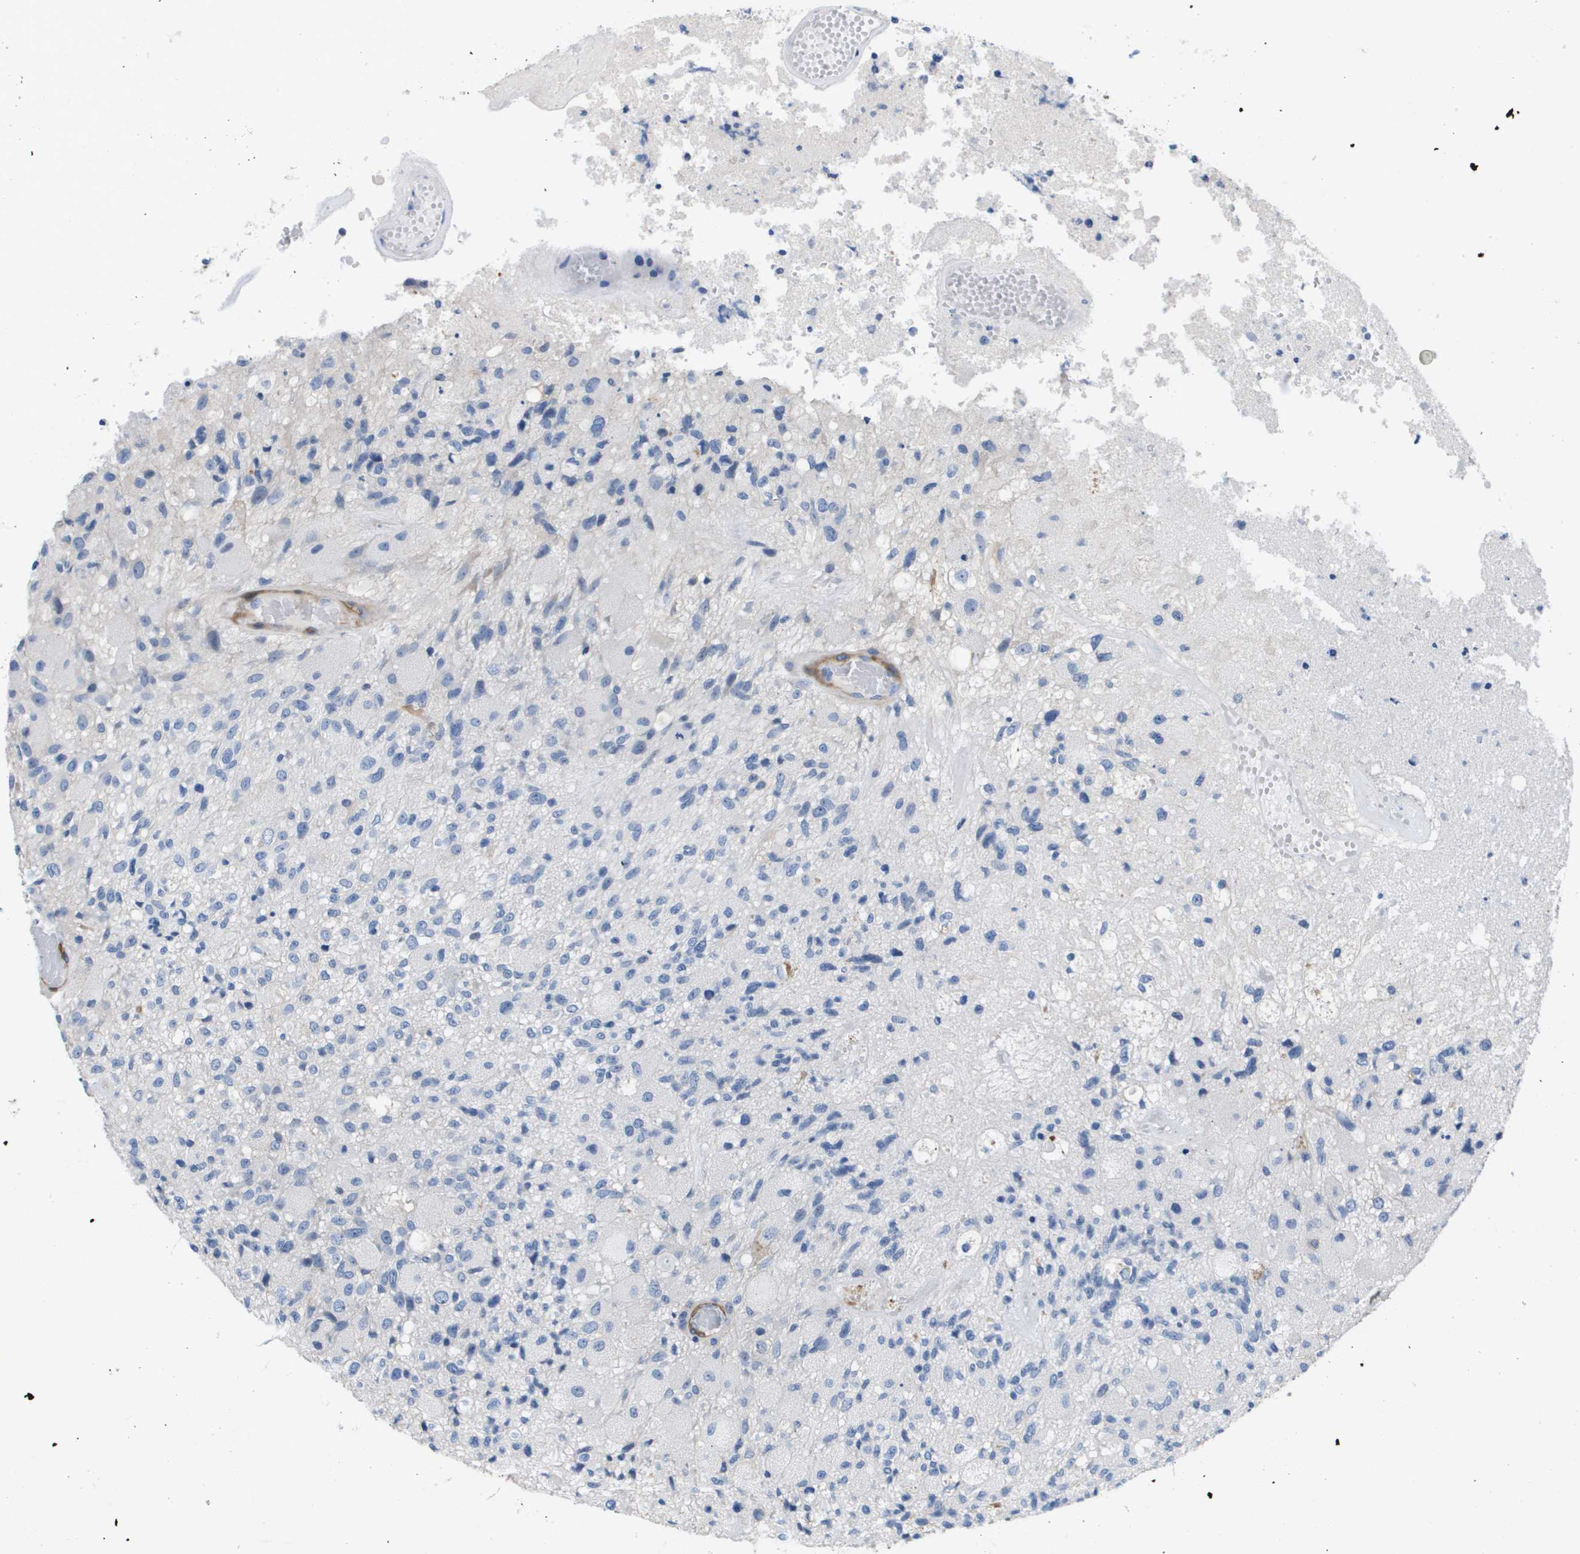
{"staining": {"intensity": "negative", "quantity": "none", "location": "none"}, "tissue": "glioma", "cell_type": "Tumor cells", "image_type": "cancer", "snomed": [{"axis": "morphology", "description": "Normal tissue, NOS"}, {"axis": "morphology", "description": "Glioma, malignant, High grade"}, {"axis": "topography", "description": "Cerebral cortex"}], "caption": "Immunohistochemistry of malignant high-grade glioma exhibits no expression in tumor cells.", "gene": "LPP", "patient": {"sex": "male", "age": 77}}